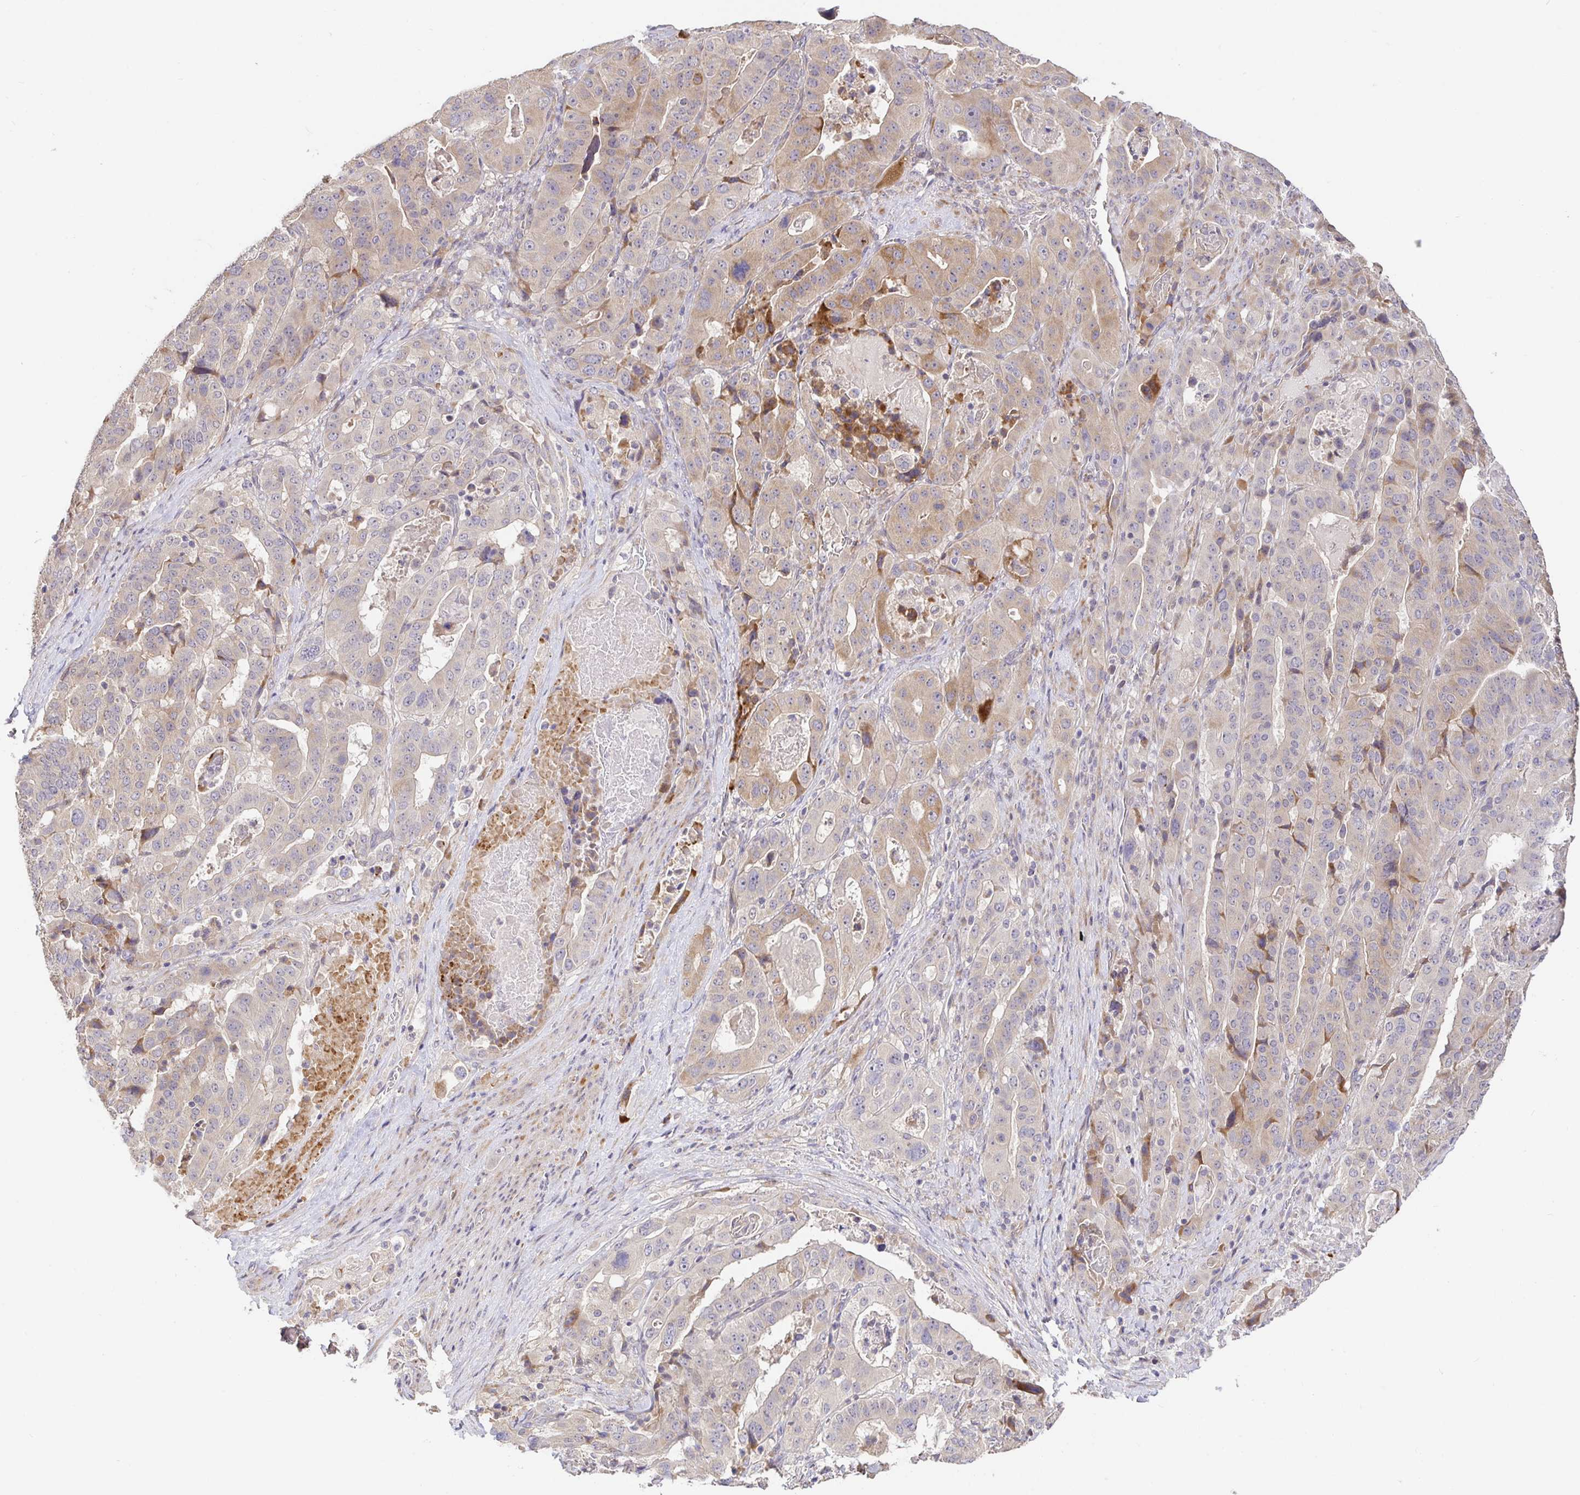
{"staining": {"intensity": "weak", "quantity": "25%-75%", "location": "cytoplasmic/membranous"}, "tissue": "stomach cancer", "cell_type": "Tumor cells", "image_type": "cancer", "snomed": [{"axis": "morphology", "description": "Adenocarcinoma, NOS"}, {"axis": "topography", "description": "Stomach"}], "caption": "Tumor cells show weak cytoplasmic/membranous positivity in about 25%-75% of cells in stomach adenocarcinoma.", "gene": "ZDHHC11", "patient": {"sex": "male", "age": 48}}